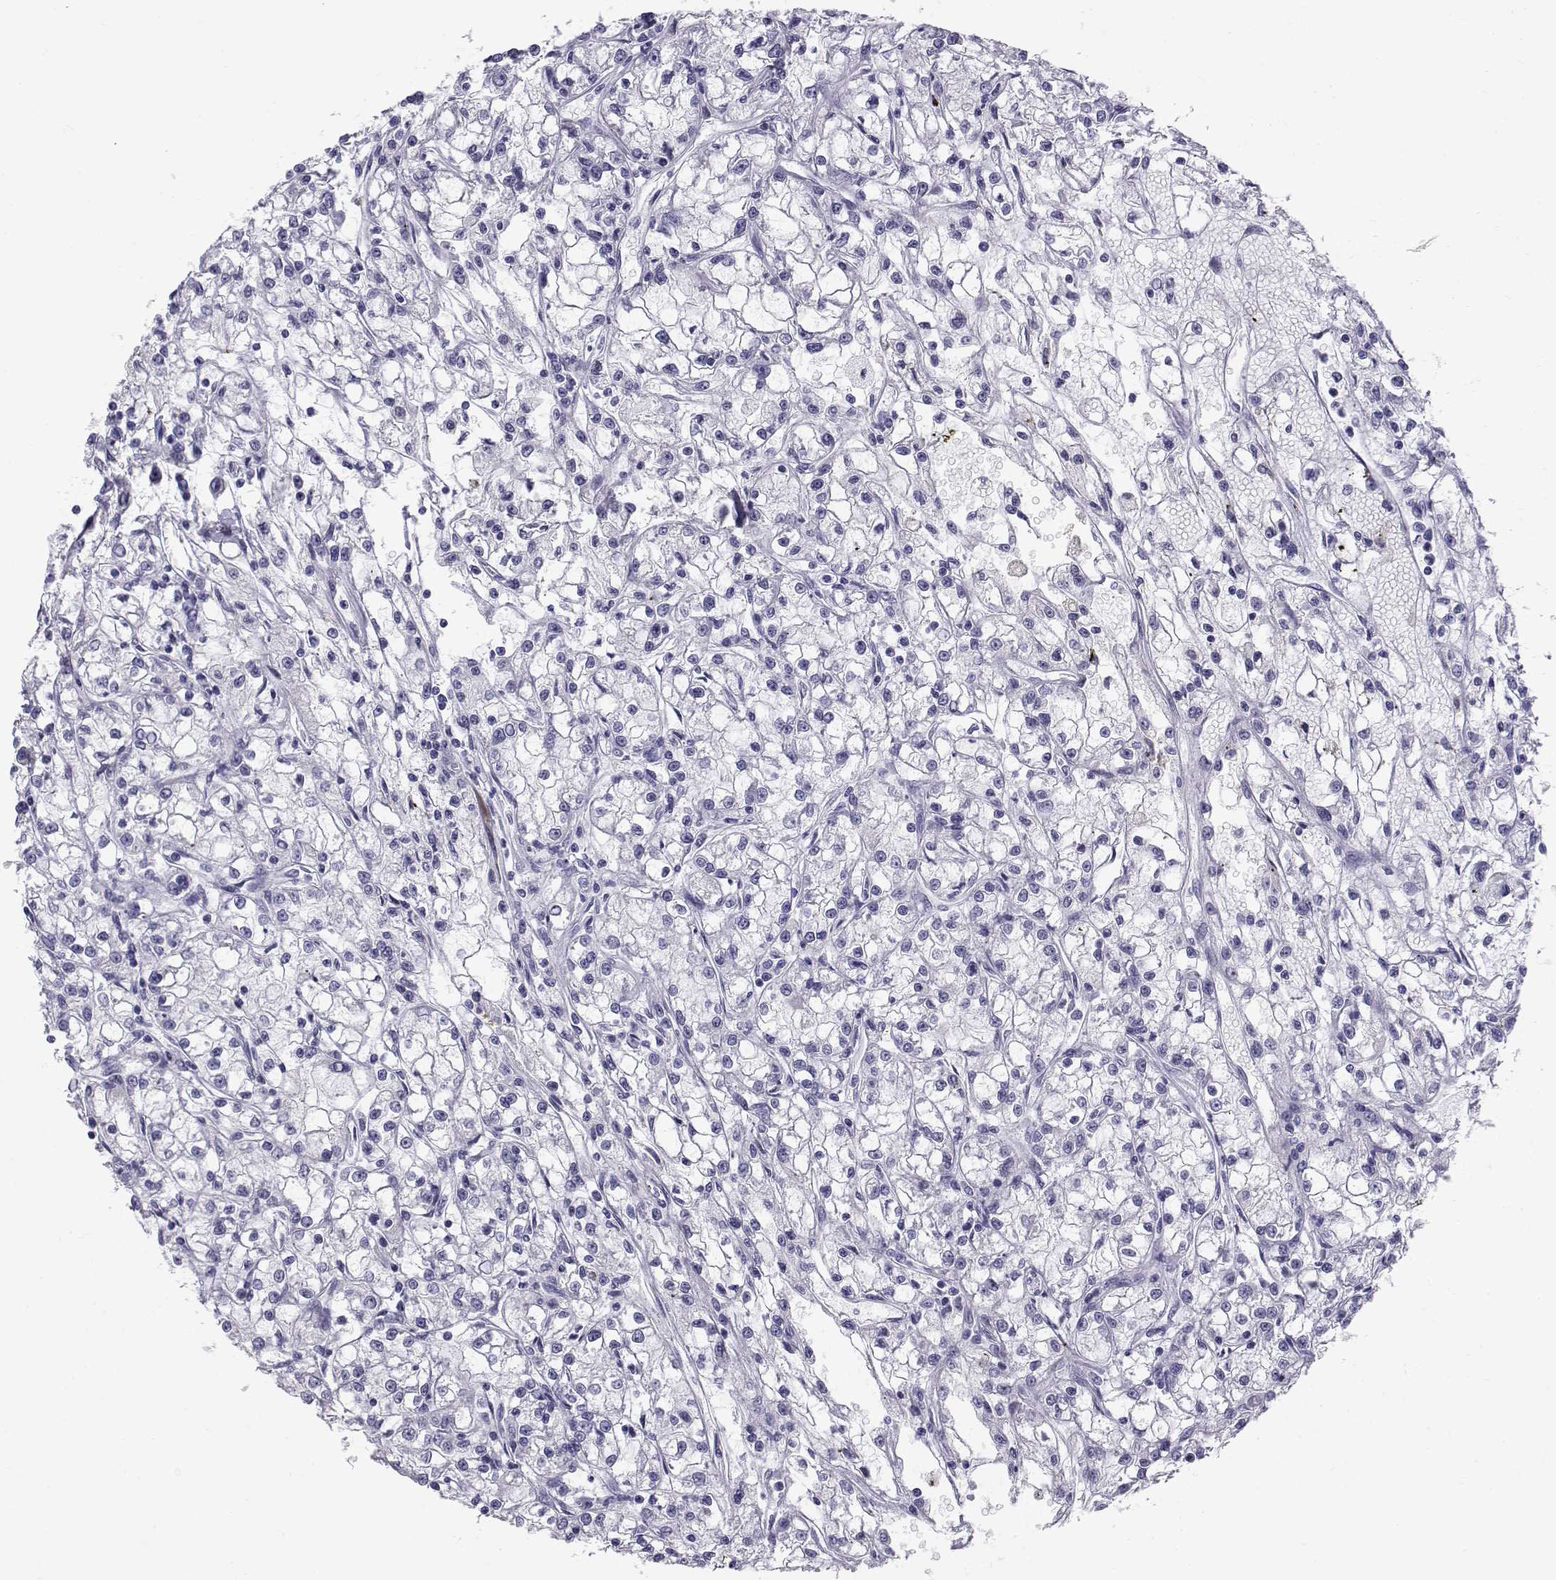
{"staining": {"intensity": "negative", "quantity": "none", "location": "none"}, "tissue": "renal cancer", "cell_type": "Tumor cells", "image_type": "cancer", "snomed": [{"axis": "morphology", "description": "Adenocarcinoma, NOS"}, {"axis": "topography", "description": "Kidney"}], "caption": "Tumor cells are negative for protein expression in human adenocarcinoma (renal).", "gene": "RNASE12", "patient": {"sex": "female", "age": 59}}